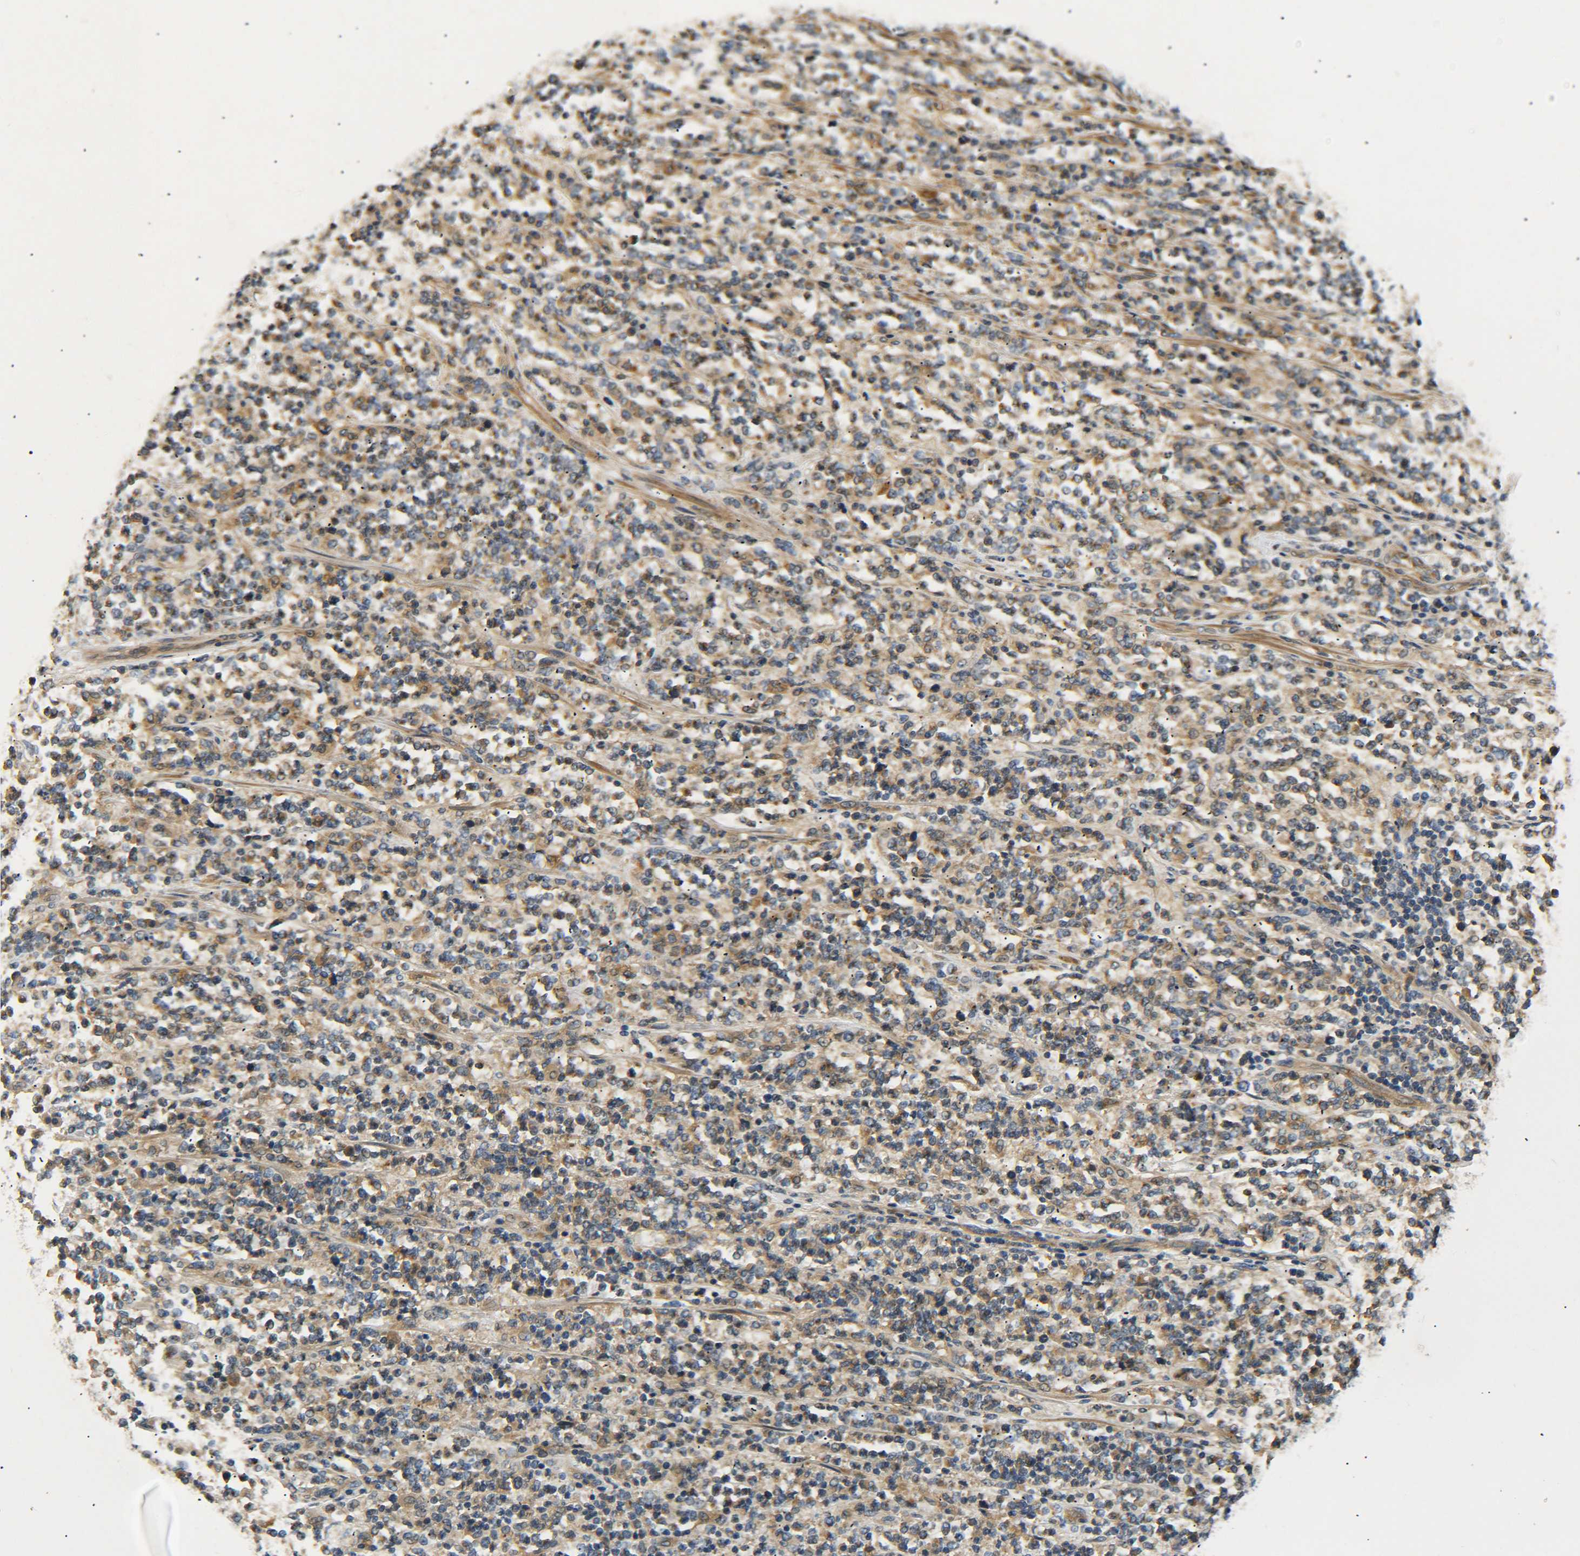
{"staining": {"intensity": "weak", "quantity": ">75%", "location": "cytoplasmic/membranous"}, "tissue": "lymphoma", "cell_type": "Tumor cells", "image_type": "cancer", "snomed": [{"axis": "morphology", "description": "Malignant lymphoma, non-Hodgkin's type, High grade"}, {"axis": "topography", "description": "Soft tissue"}], "caption": "DAB immunohistochemical staining of lymphoma exhibits weak cytoplasmic/membranous protein positivity in about >75% of tumor cells. Nuclei are stained in blue.", "gene": "LRCH3", "patient": {"sex": "male", "age": 18}}